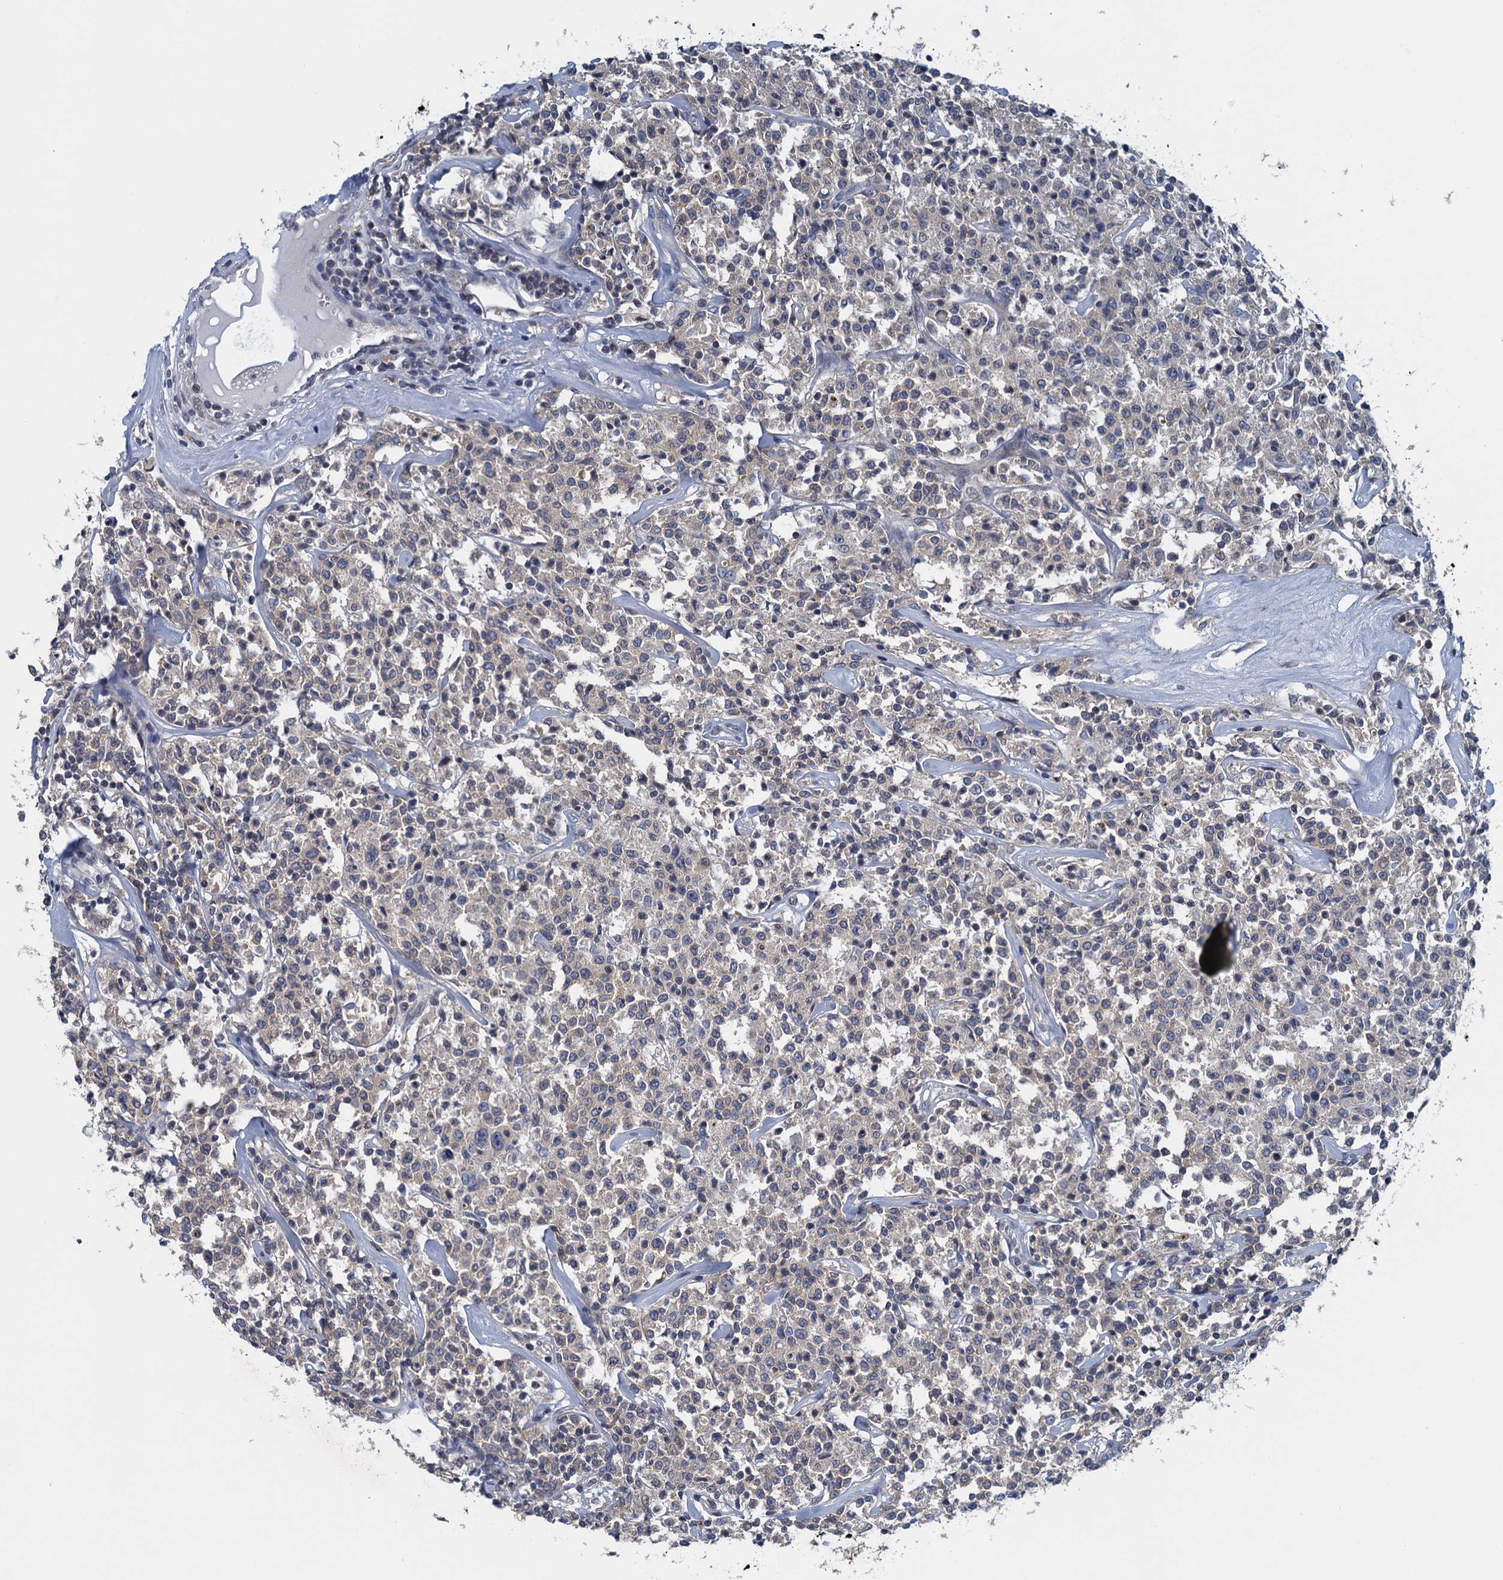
{"staining": {"intensity": "weak", "quantity": "<25%", "location": "cytoplasmic/membranous"}, "tissue": "lymphoma", "cell_type": "Tumor cells", "image_type": "cancer", "snomed": [{"axis": "morphology", "description": "Malignant lymphoma, non-Hodgkin's type, Low grade"}, {"axis": "topography", "description": "Small intestine"}], "caption": "Low-grade malignant lymphoma, non-Hodgkin's type stained for a protein using IHC displays no expression tumor cells.", "gene": "NCKAP1L", "patient": {"sex": "female", "age": 59}}